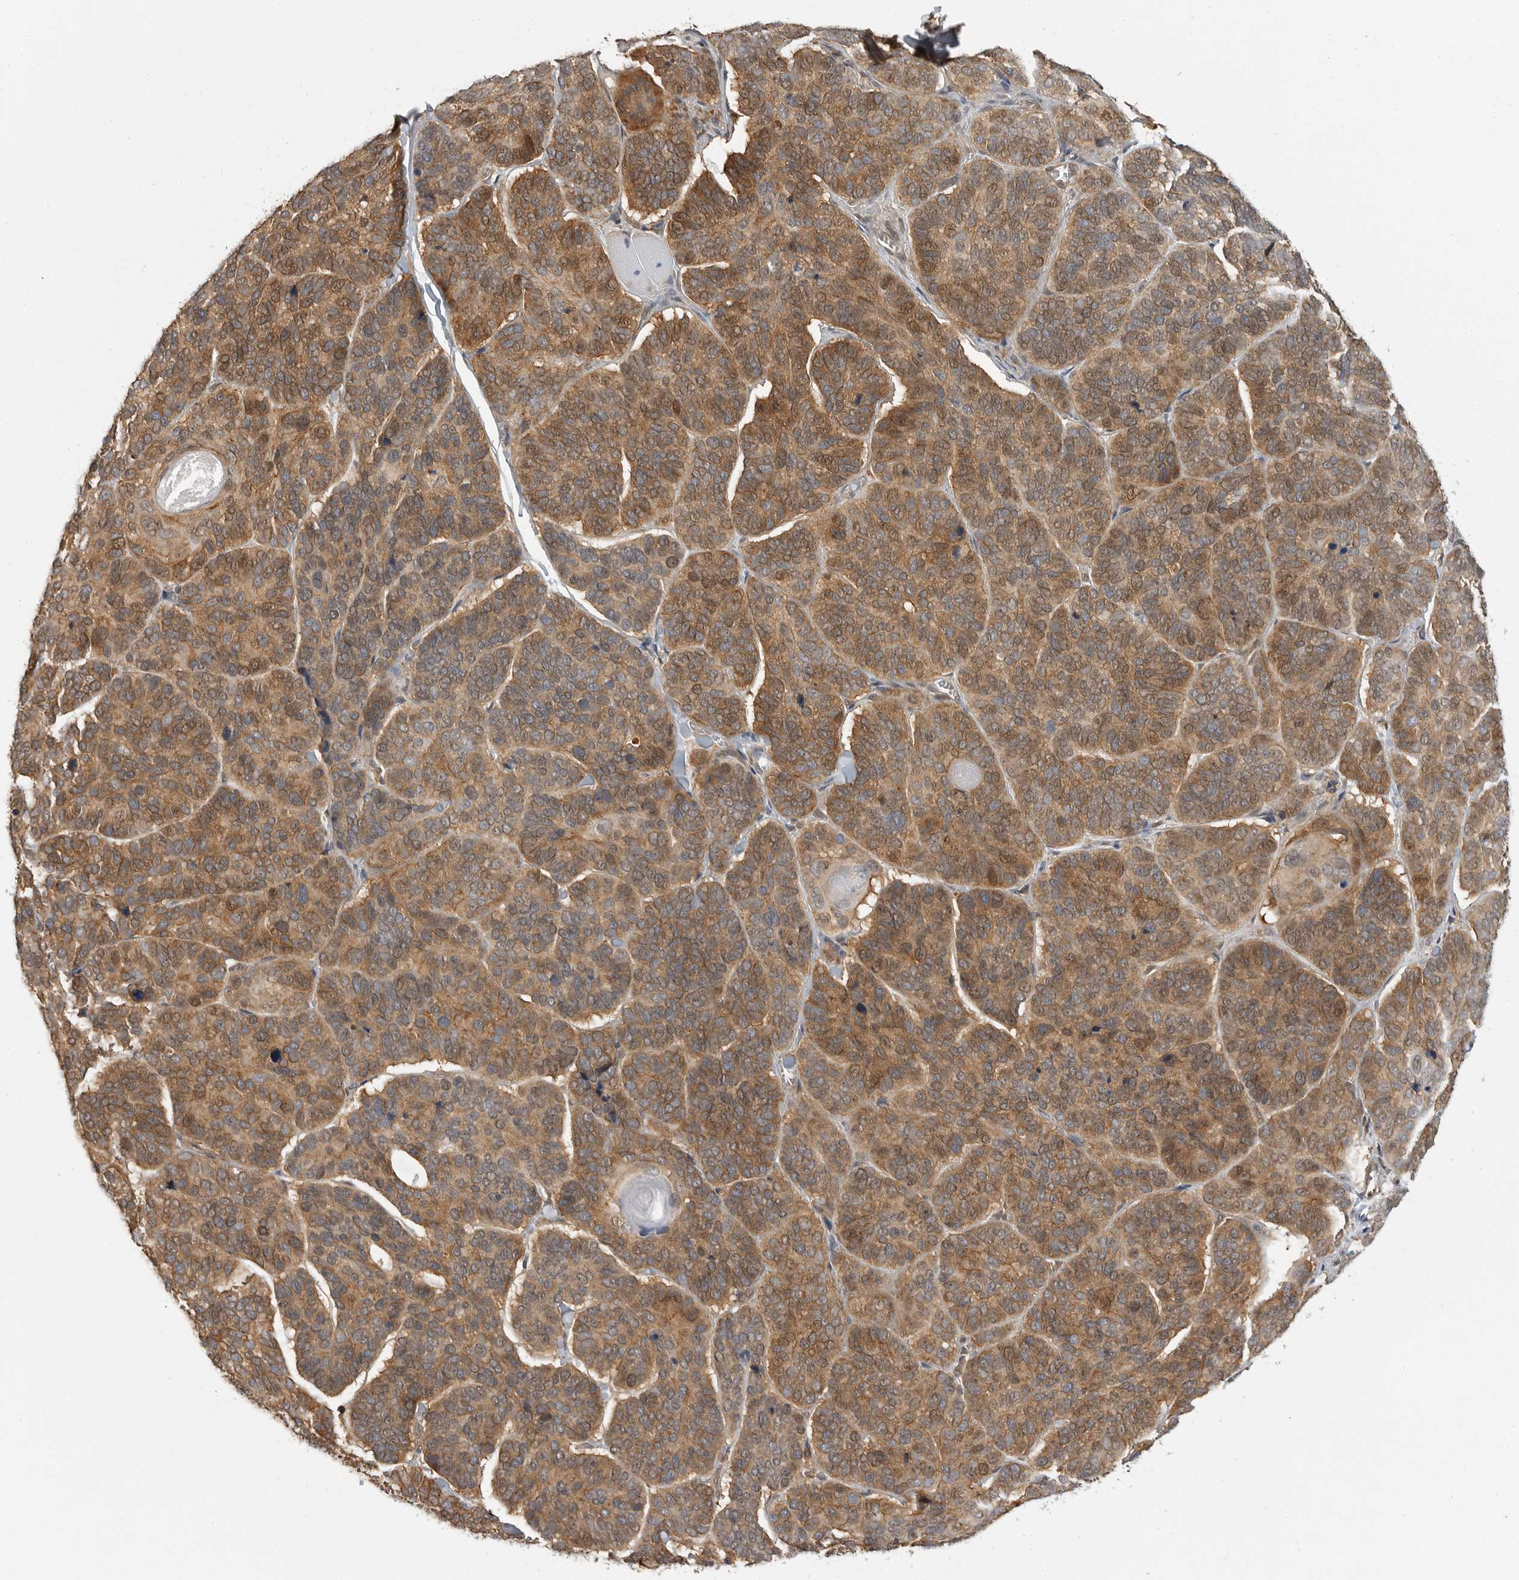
{"staining": {"intensity": "moderate", "quantity": ">75%", "location": "cytoplasmic/membranous,nuclear"}, "tissue": "skin cancer", "cell_type": "Tumor cells", "image_type": "cancer", "snomed": [{"axis": "morphology", "description": "Basal cell carcinoma"}, {"axis": "topography", "description": "Skin"}], "caption": "IHC micrograph of human skin cancer stained for a protein (brown), which exhibits medium levels of moderate cytoplasmic/membranous and nuclear positivity in about >75% of tumor cells.", "gene": "ERN1", "patient": {"sex": "male", "age": 62}}